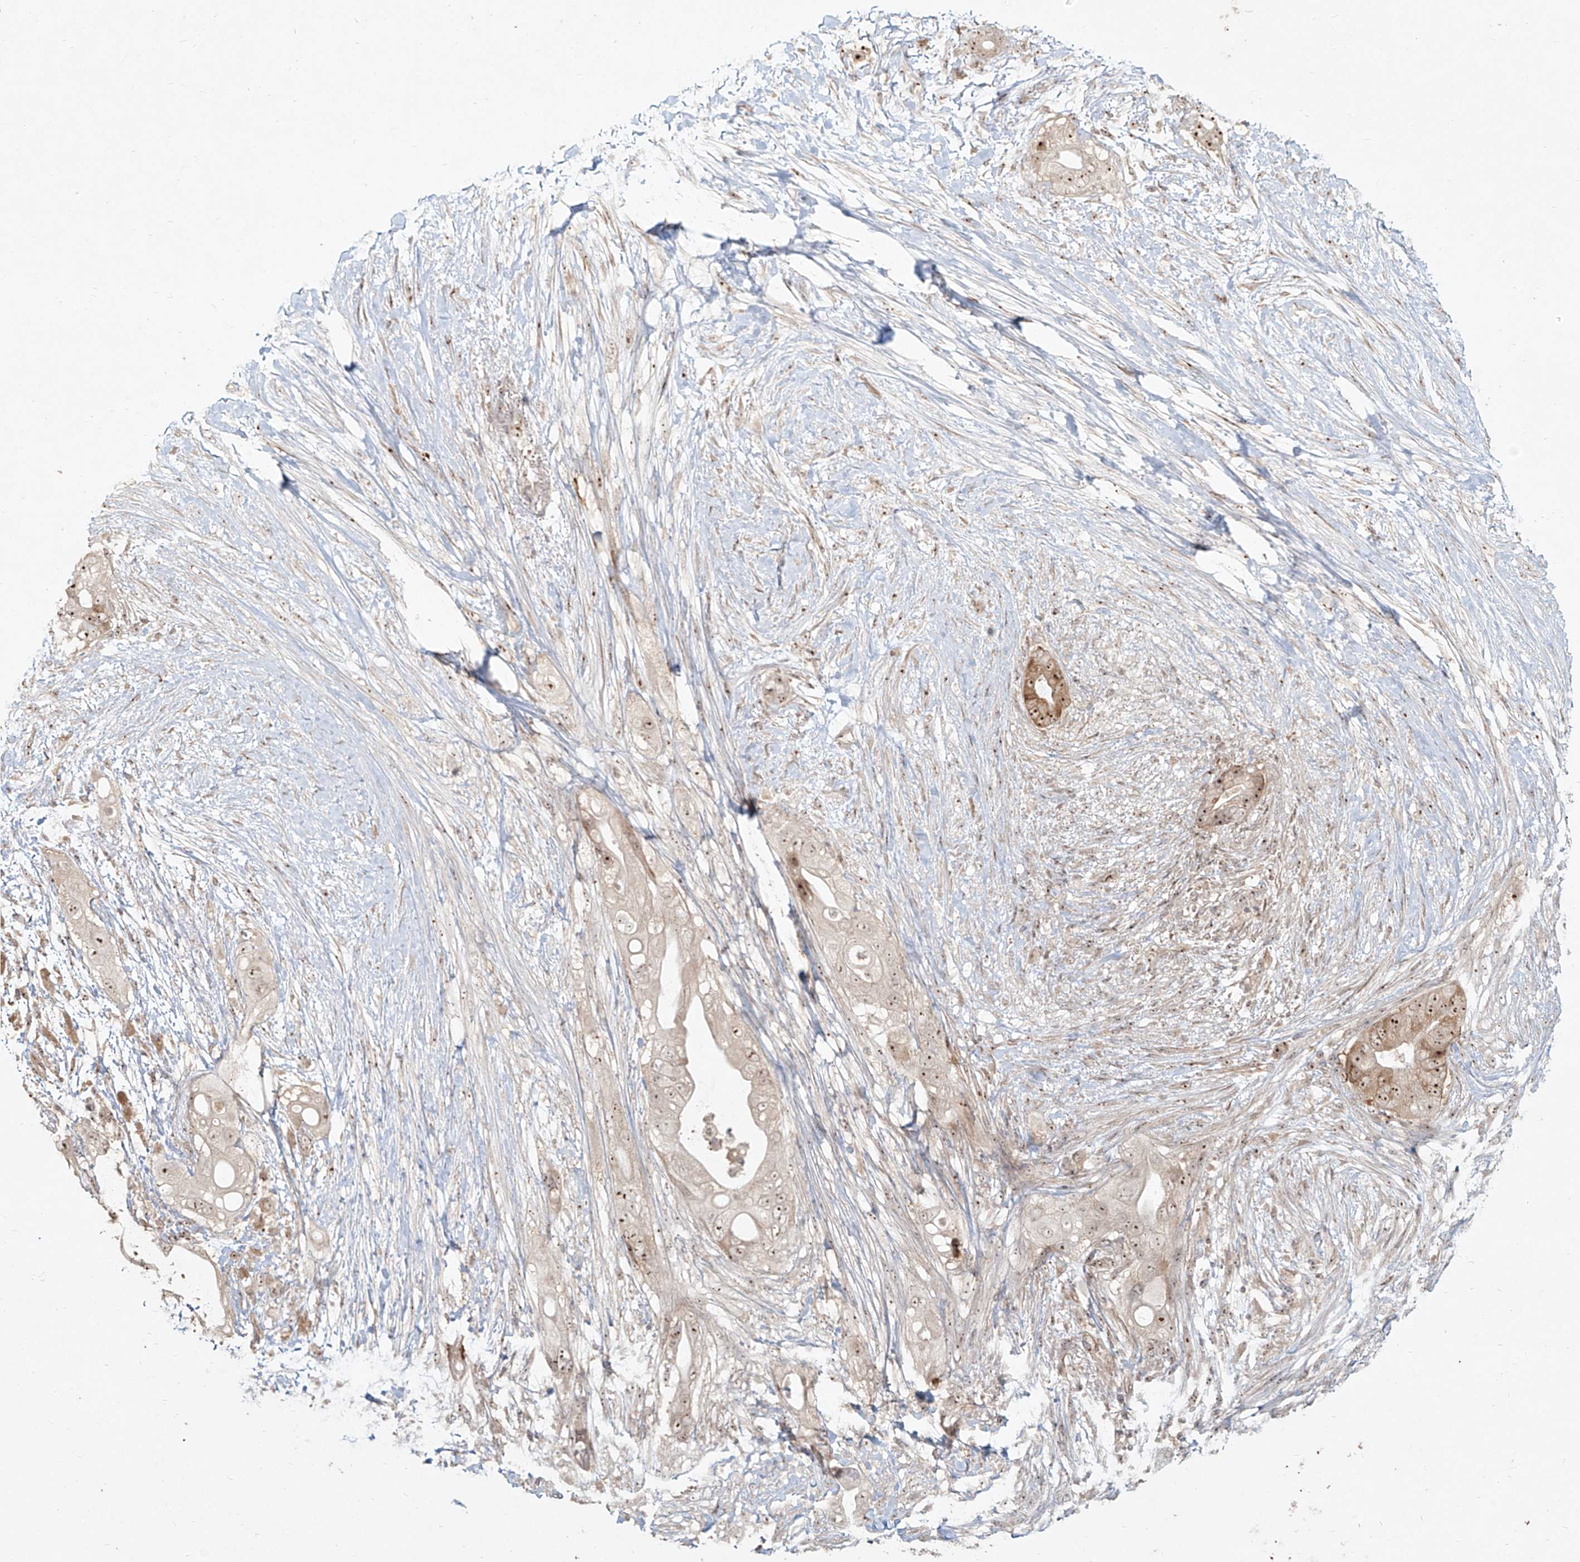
{"staining": {"intensity": "moderate", "quantity": ">75%", "location": "cytoplasmic/membranous,nuclear"}, "tissue": "pancreatic cancer", "cell_type": "Tumor cells", "image_type": "cancer", "snomed": [{"axis": "morphology", "description": "Adenocarcinoma, NOS"}, {"axis": "topography", "description": "Pancreas"}], "caption": "Tumor cells reveal medium levels of moderate cytoplasmic/membranous and nuclear positivity in approximately >75% of cells in pancreatic adenocarcinoma. (DAB (3,3'-diaminobenzidine) = brown stain, brightfield microscopy at high magnification).", "gene": "BYSL", "patient": {"sex": "male", "age": 53}}